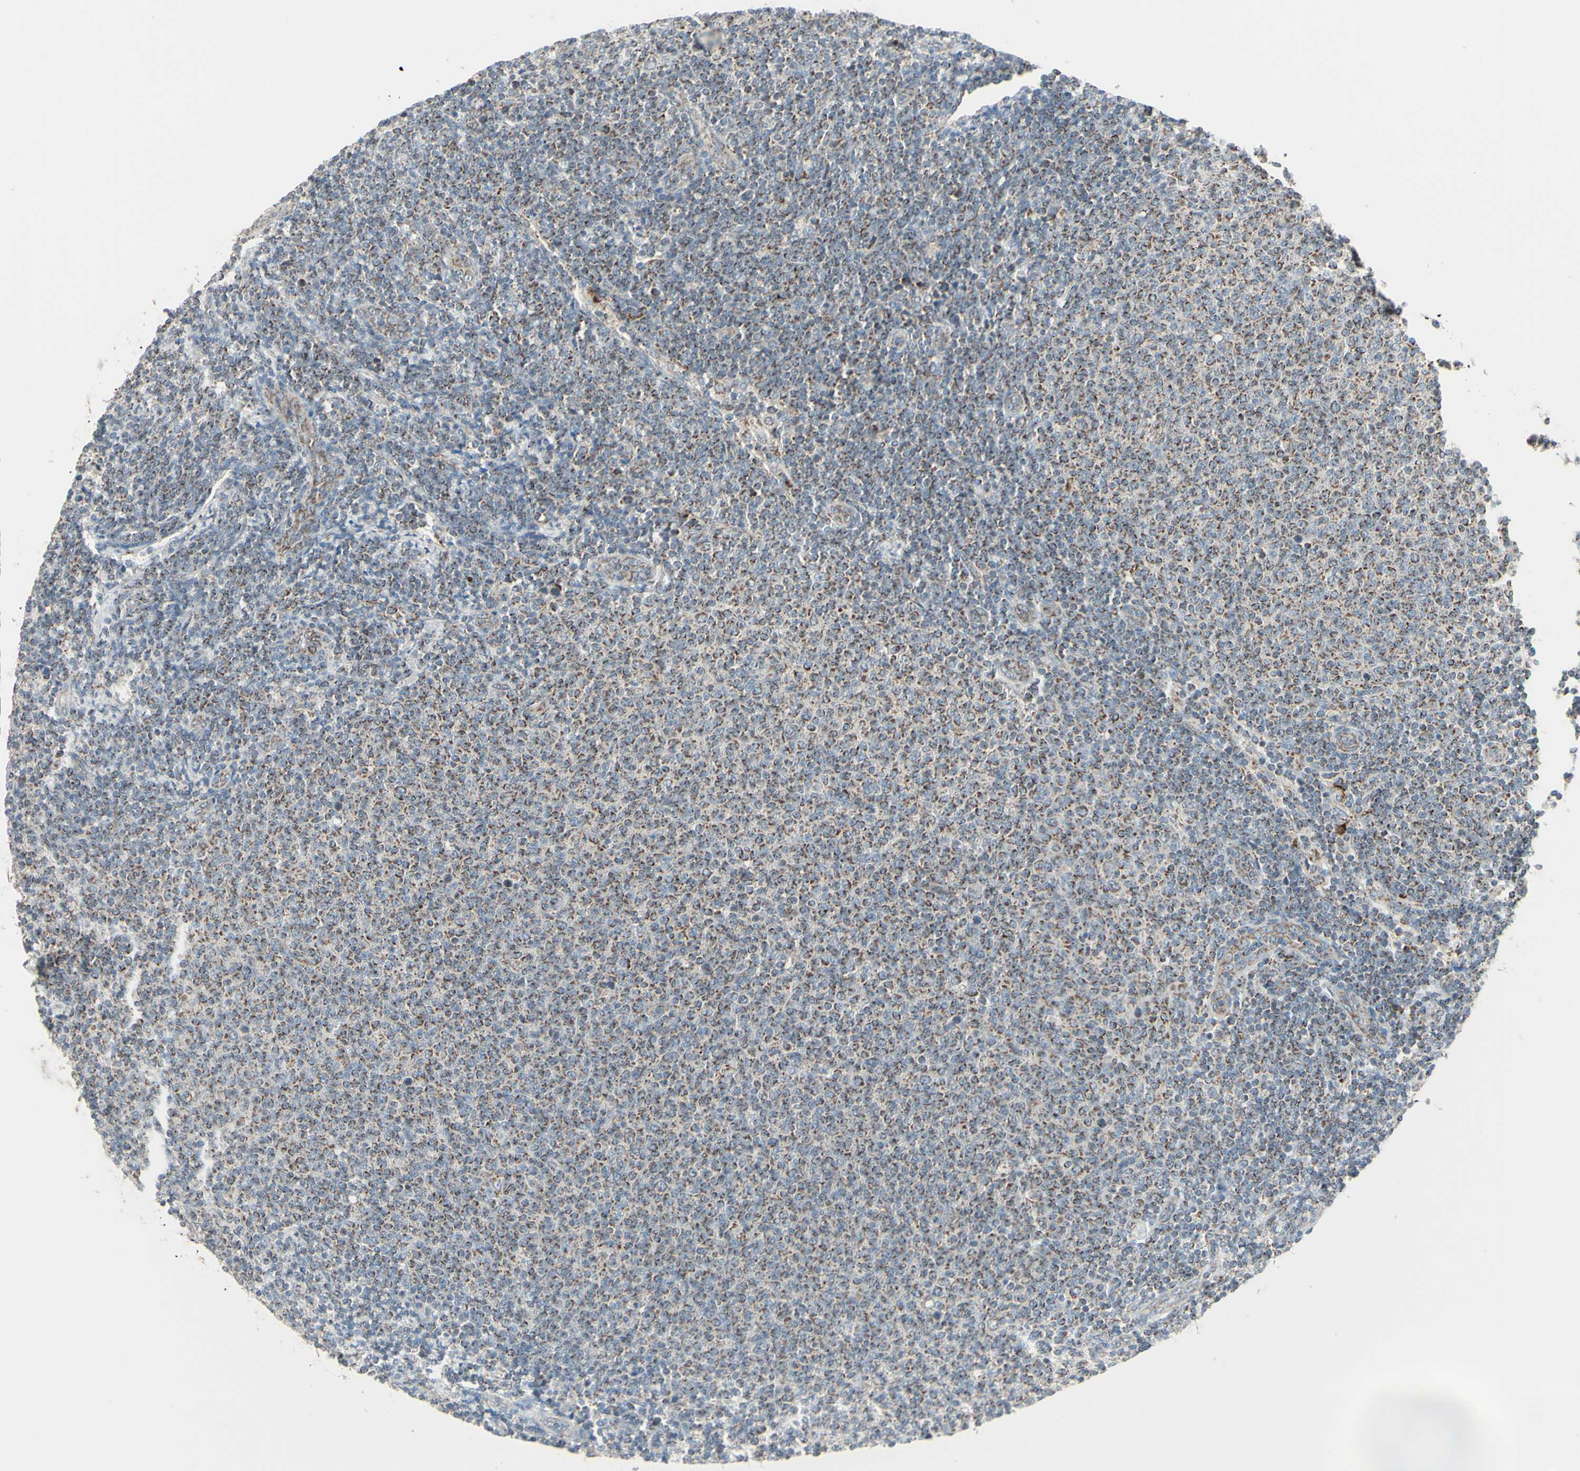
{"staining": {"intensity": "moderate", "quantity": "25%-75%", "location": "cytoplasmic/membranous"}, "tissue": "lymphoma", "cell_type": "Tumor cells", "image_type": "cancer", "snomed": [{"axis": "morphology", "description": "Malignant lymphoma, non-Hodgkin's type, Low grade"}, {"axis": "topography", "description": "Lymph node"}], "caption": "Malignant lymphoma, non-Hodgkin's type (low-grade) was stained to show a protein in brown. There is medium levels of moderate cytoplasmic/membranous expression in approximately 25%-75% of tumor cells.", "gene": "FAM171B", "patient": {"sex": "male", "age": 66}}